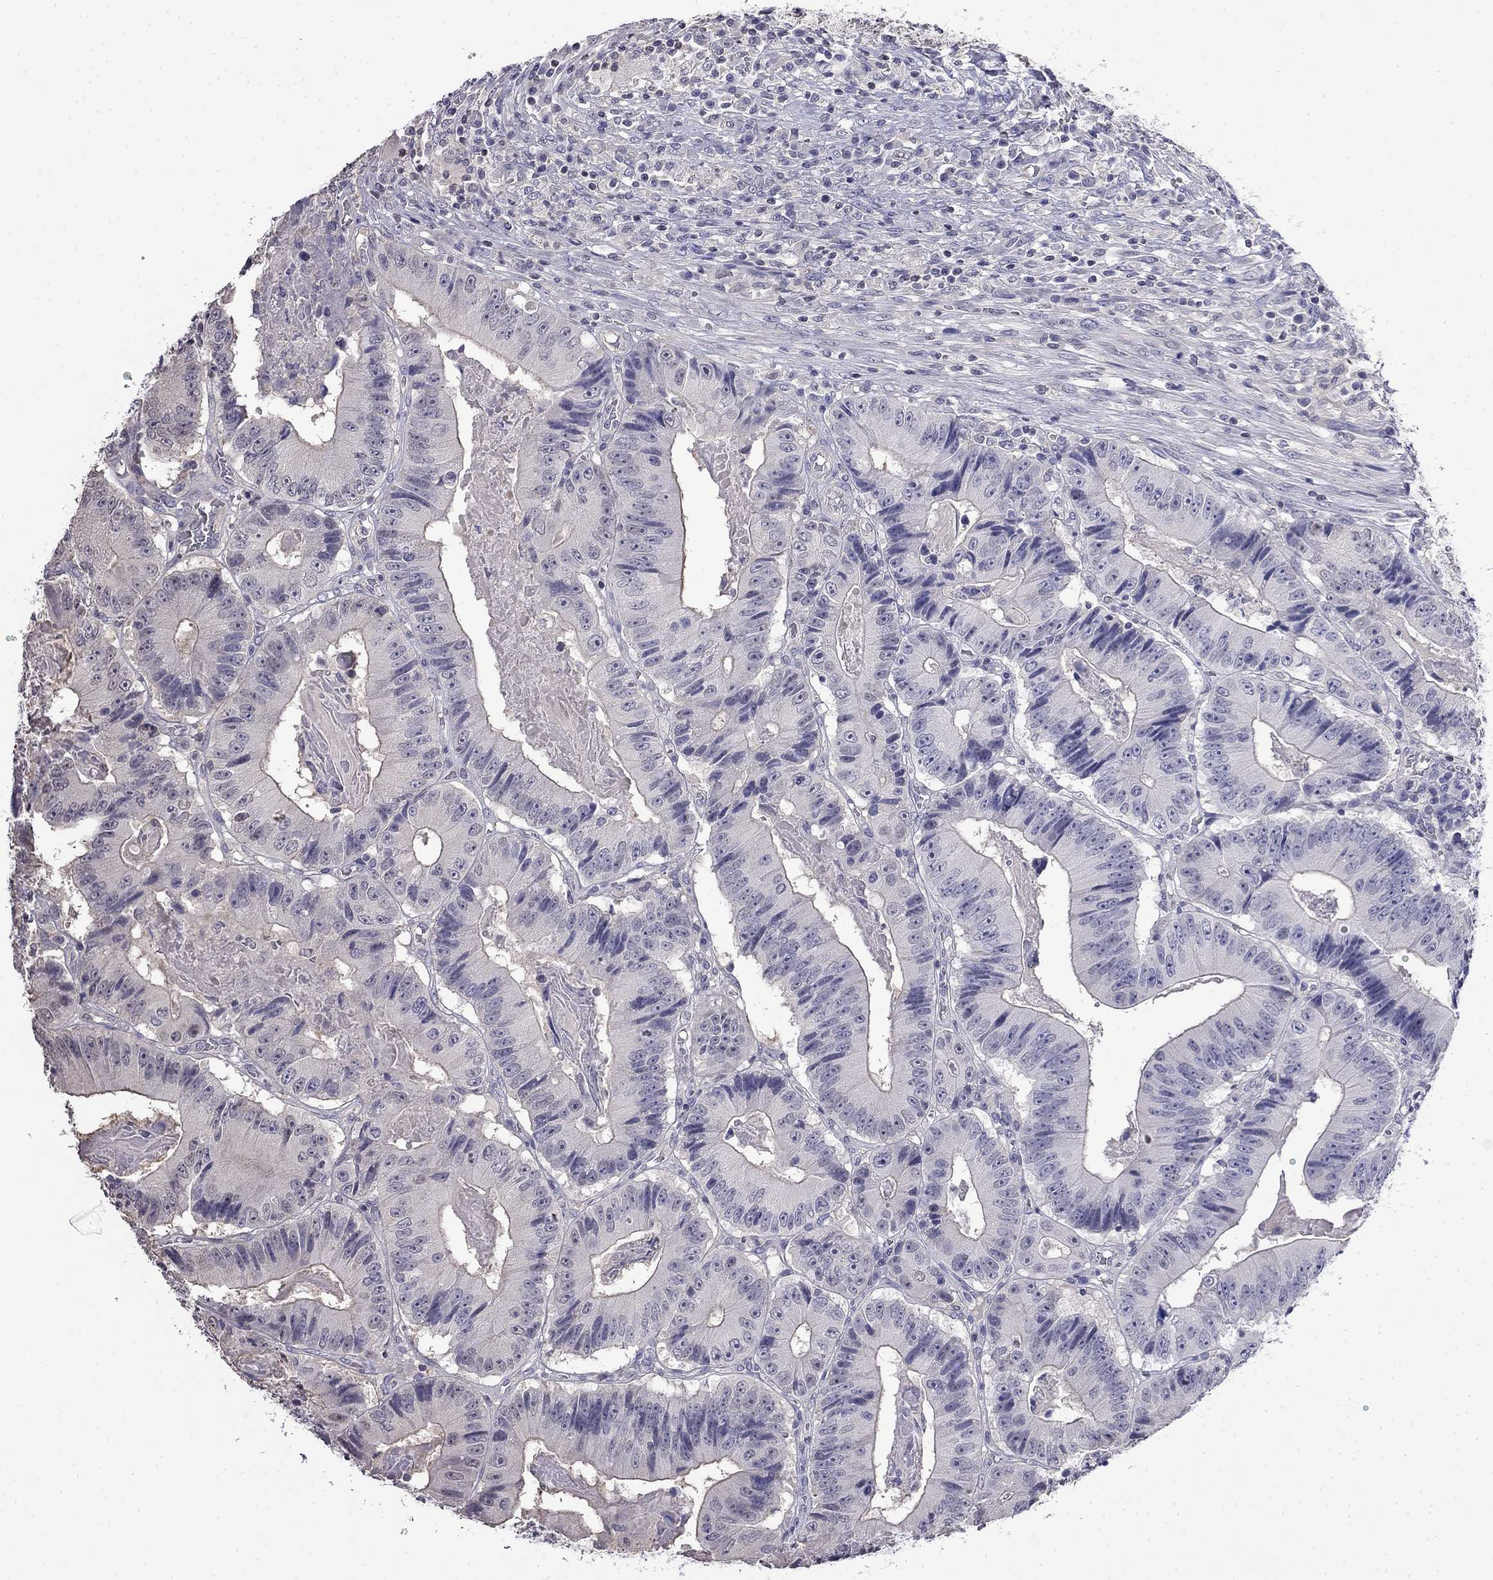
{"staining": {"intensity": "negative", "quantity": "none", "location": "none"}, "tissue": "colorectal cancer", "cell_type": "Tumor cells", "image_type": "cancer", "snomed": [{"axis": "morphology", "description": "Adenocarcinoma, NOS"}, {"axis": "topography", "description": "Colon"}], "caption": "The IHC micrograph has no significant positivity in tumor cells of colorectal adenocarcinoma tissue.", "gene": "GUCA1B", "patient": {"sex": "female", "age": 86}}